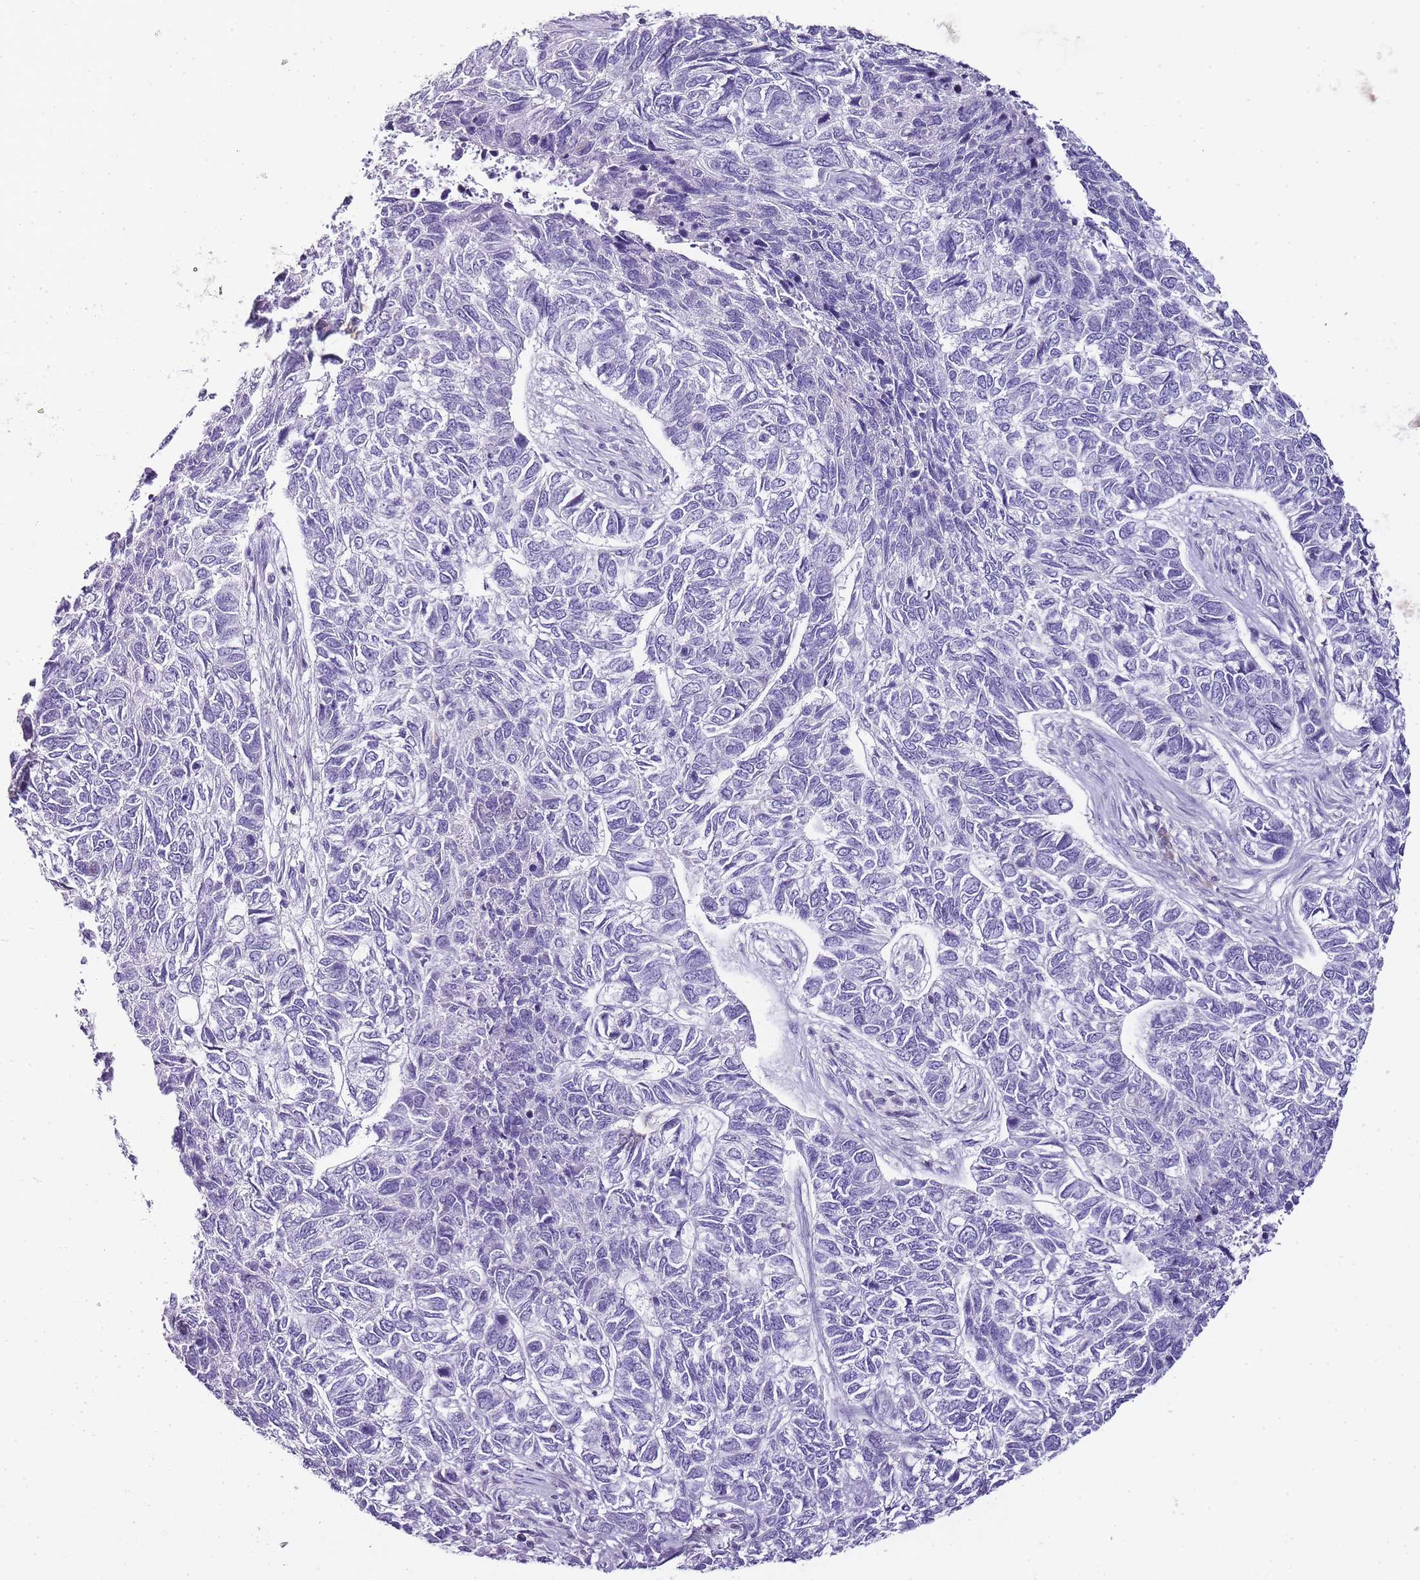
{"staining": {"intensity": "negative", "quantity": "none", "location": "none"}, "tissue": "skin cancer", "cell_type": "Tumor cells", "image_type": "cancer", "snomed": [{"axis": "morphology", "description": "Basal cell carcinoma"}, {"axis": "topography", "description": "Skin"}], "caption": "Tumor cells show no significant protein staining in basal cell carcinoma (skin).", "gene": "ZBP1", "patient": {"sex": "female", "age": 65}}